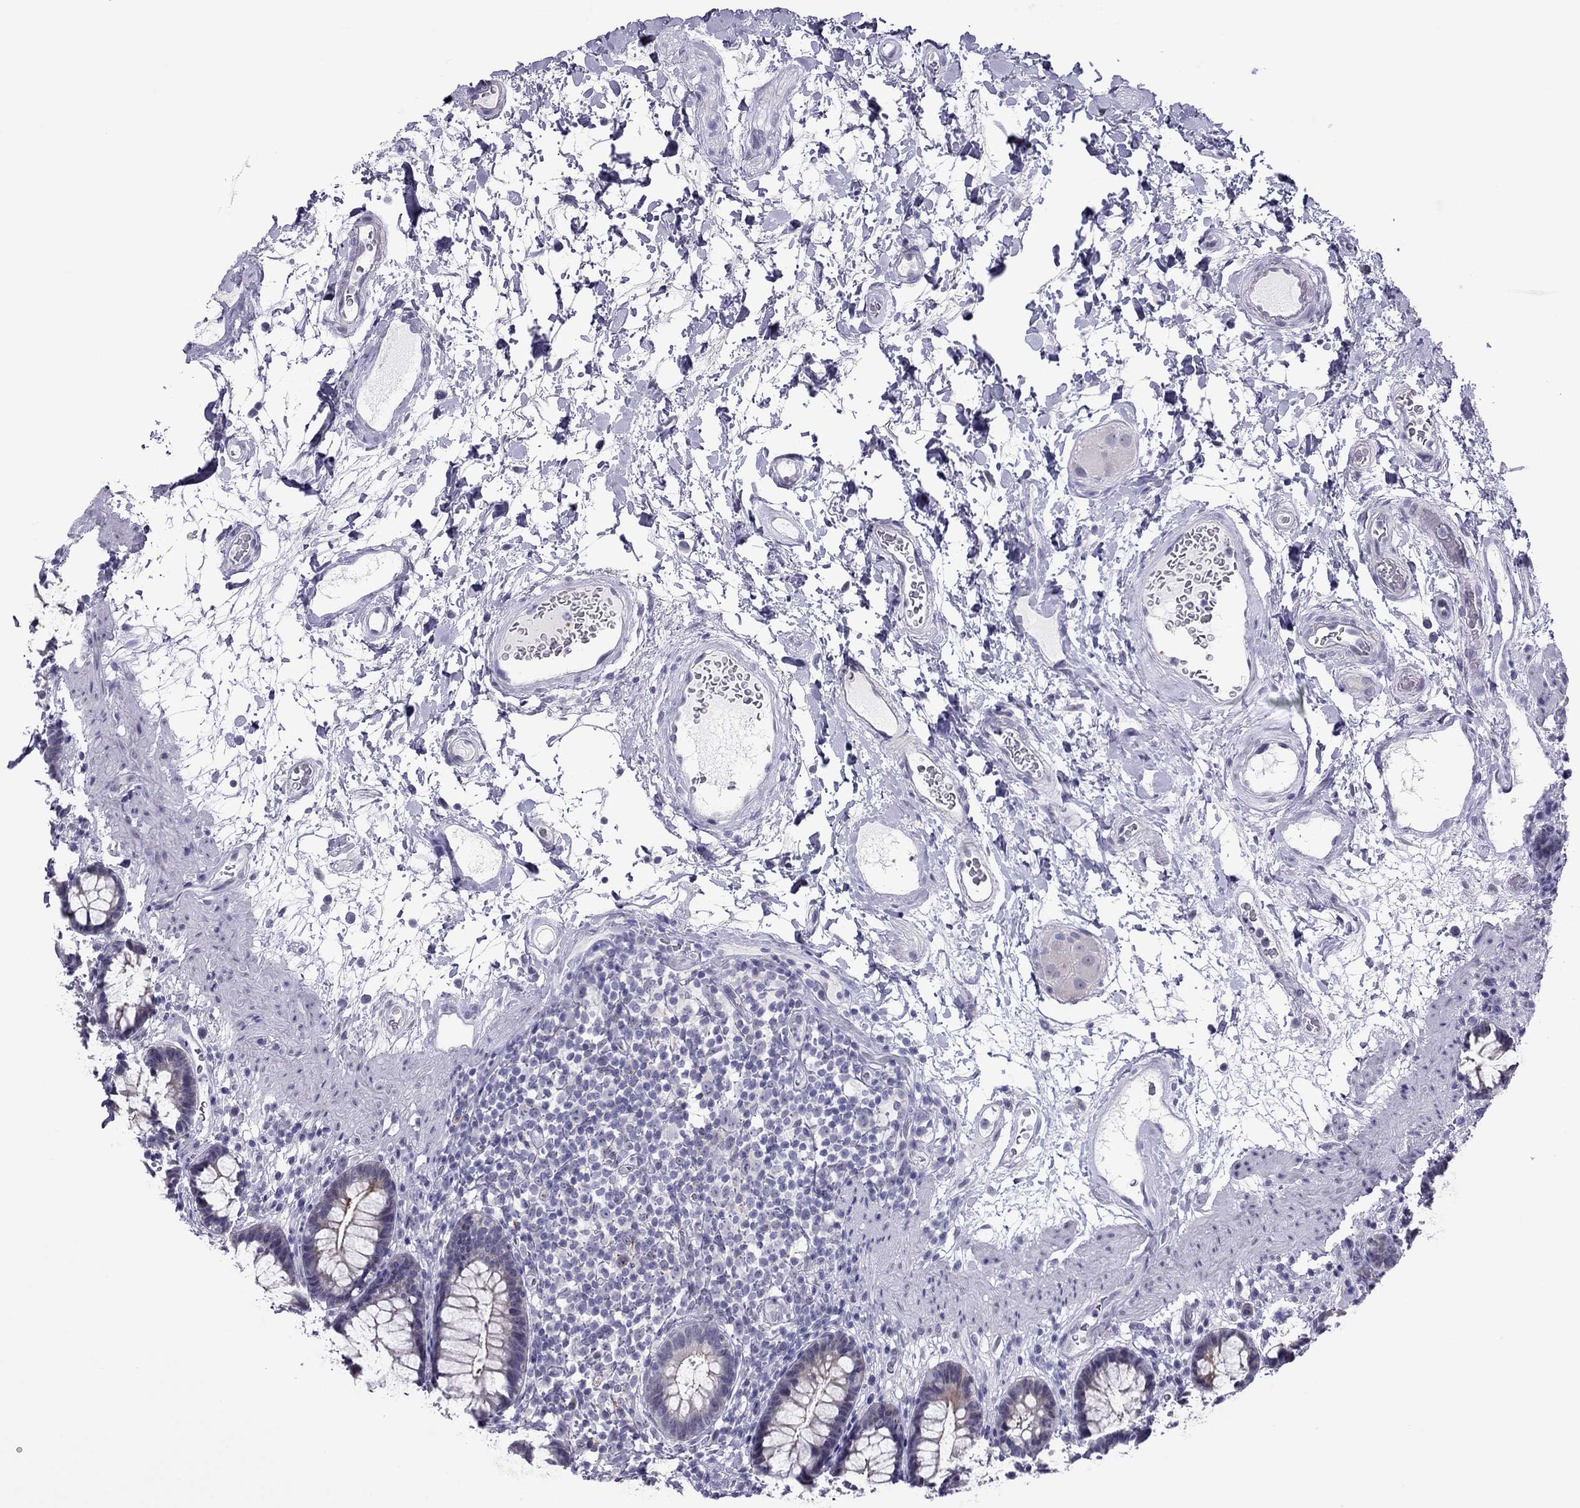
{"staining": {"intensity": "weak", "quantity": "<25%", "location": "cytoplasmic/membranous"}, "tissue": "rectum", "cell_type": "Glandular cells", "image_type": "normal", "snomed": [{"axis": "morphology", "description": "Normal tissue, NOS"}, {"axis": "topography", "description": "Rectum"}], "caption": "Human rectum stained for a protein using immunohistochemistry exhibits no expression in glandular cells.", "gene": "TEX14", "patient": {"sex": "male", "age": 72}}